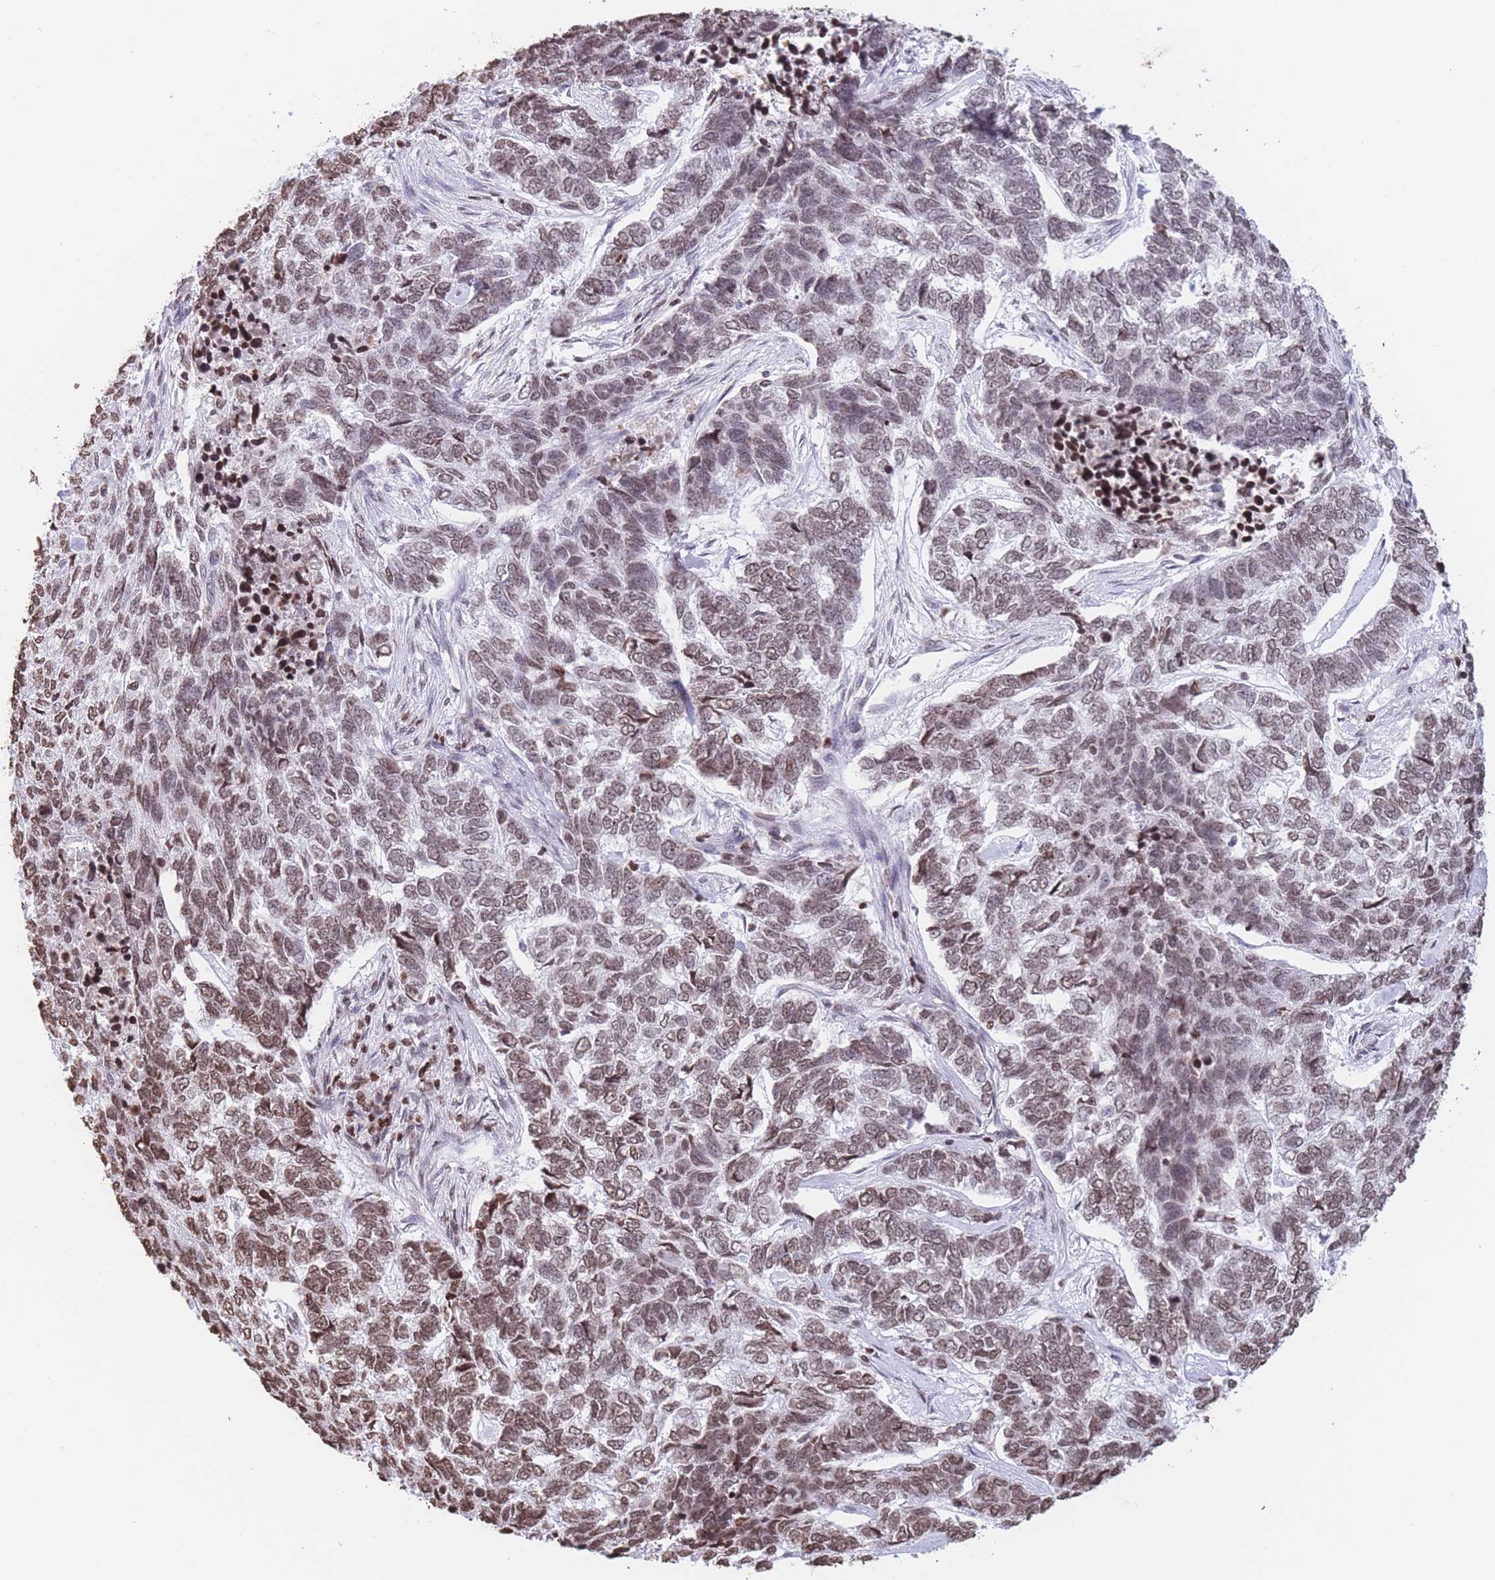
{"staining": {"intensity": "moderate", "quantity": ">75%", "location": "nuclear"}, "tissue": "skin cancer", "cell_type": "Tumor cells", "image_type": "cancer", "snomed": [{"axis": "morphology", "description": "Basal cell carcinoma"}, {"axis": "topography", "description": "Skin"}], "caption": "Basal cell carcinoma (skin) was stained to show a protein in brown. There is medium levels of moderate nuclear positivity in about >75% of tumor cells.", "gene": "H2BC11", "patient": {"sex": "female", "age": 65}}